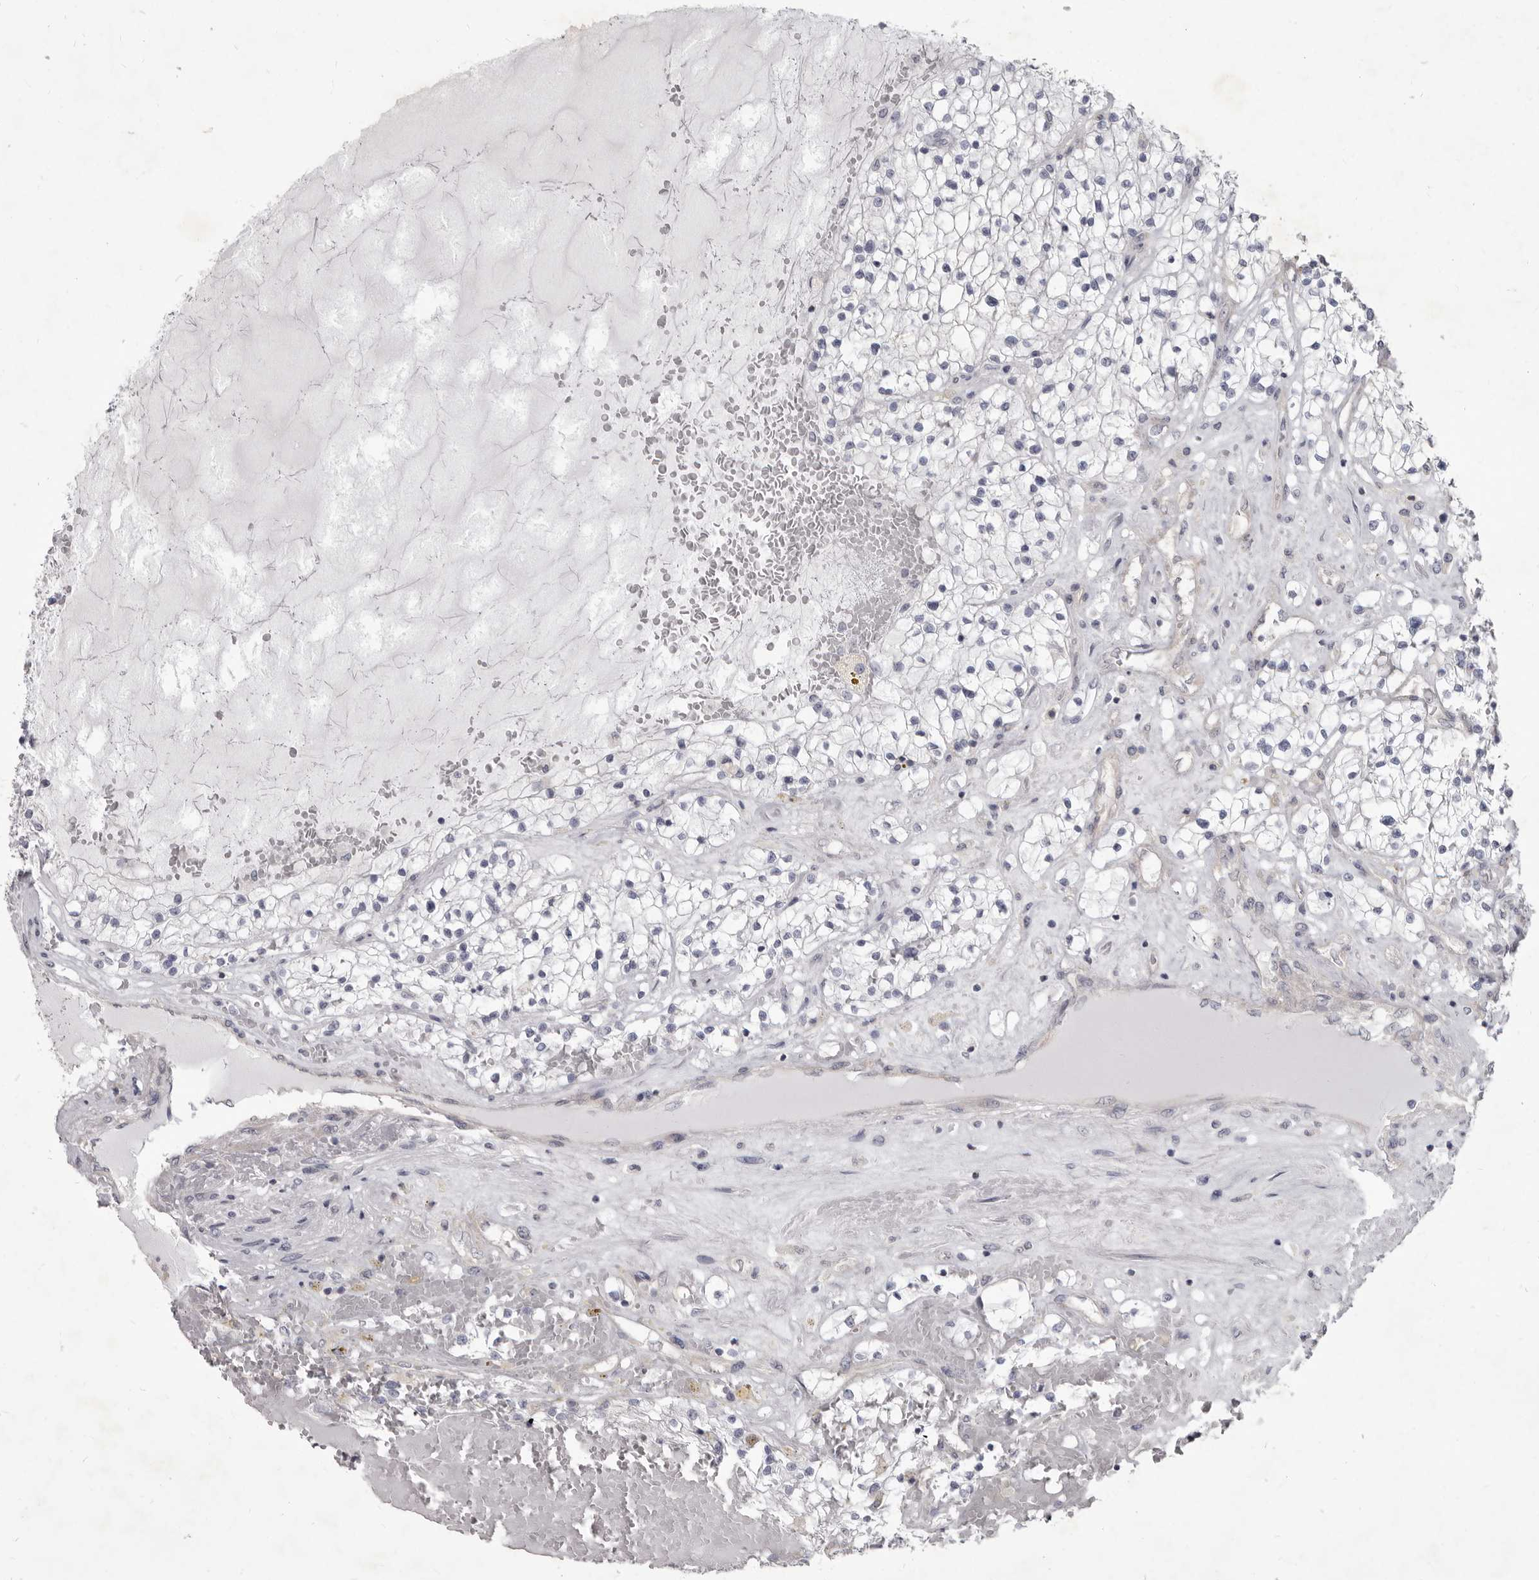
{"staining": {"intensity": "negative", "quantity": "none", "location": "none"}, "tissue": "renal cancer", "cell_type": "Tumor cells", "image_type": "cancer", "snomed": [{"axis": "morphology", "description": "Normal tissue, NOS"}, {"axis": "morphology", "description": "Adenocarcinoma, NOS"}, {"axis": "topography", "description": "Kidney"}], "caption": "High magnification brightfield microscopy of renal cancer stained with DAB (3,3'-diaminobenzidine) (brown) and counterstained with hematoxylin (blue): tumor cells show no significant positivity. The staining was performed using DAB to visualize the protein expression in brown, while the nuclei were stained in blue with hematoxylin (Magnification: 20x).", "gene": "GSK3B", "patient": {"sex": "male", "age": 68}}